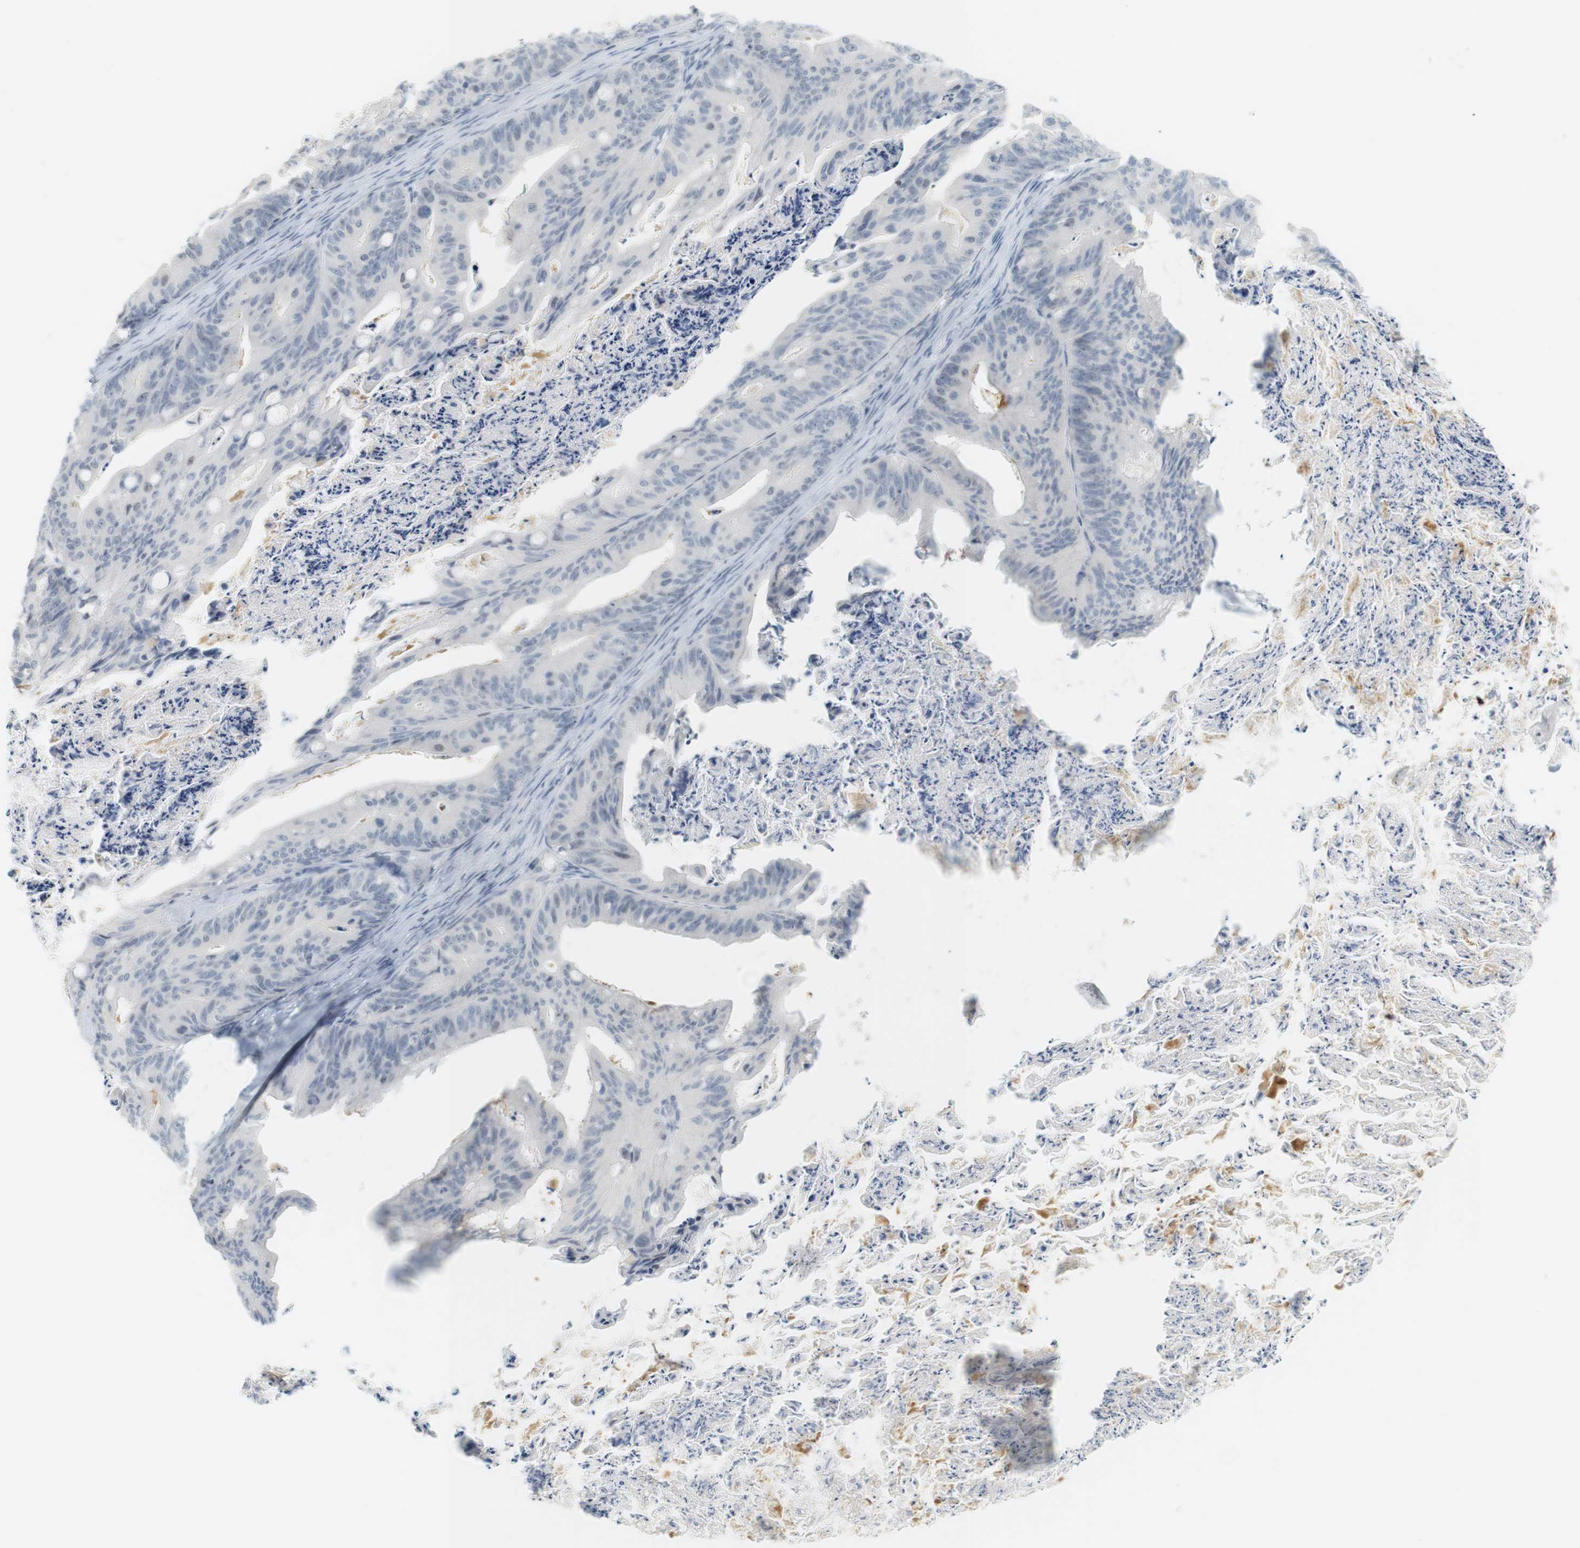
{"staining": {"intensity": "negative", "quantity": "none", "location": "none"}, "tissue": "ovarian cancer", "cell_type": "Tumor cells", "image_type": "cancer", "snomed": [{"axis": "morphology", "description": "Cystadenocarcinoma, mucinous, NOS"}, {"axis": "topography", "description": "Ovary"}], "caption": "DAB (3,3'-diaminobenzidine) immunohistochemical staining of human ovarian mucinous cystadenocarcinoma shows no significant staining in tumor cells.", "gene": "DMC1", "patient": {"sex": "female", "age": 37}}